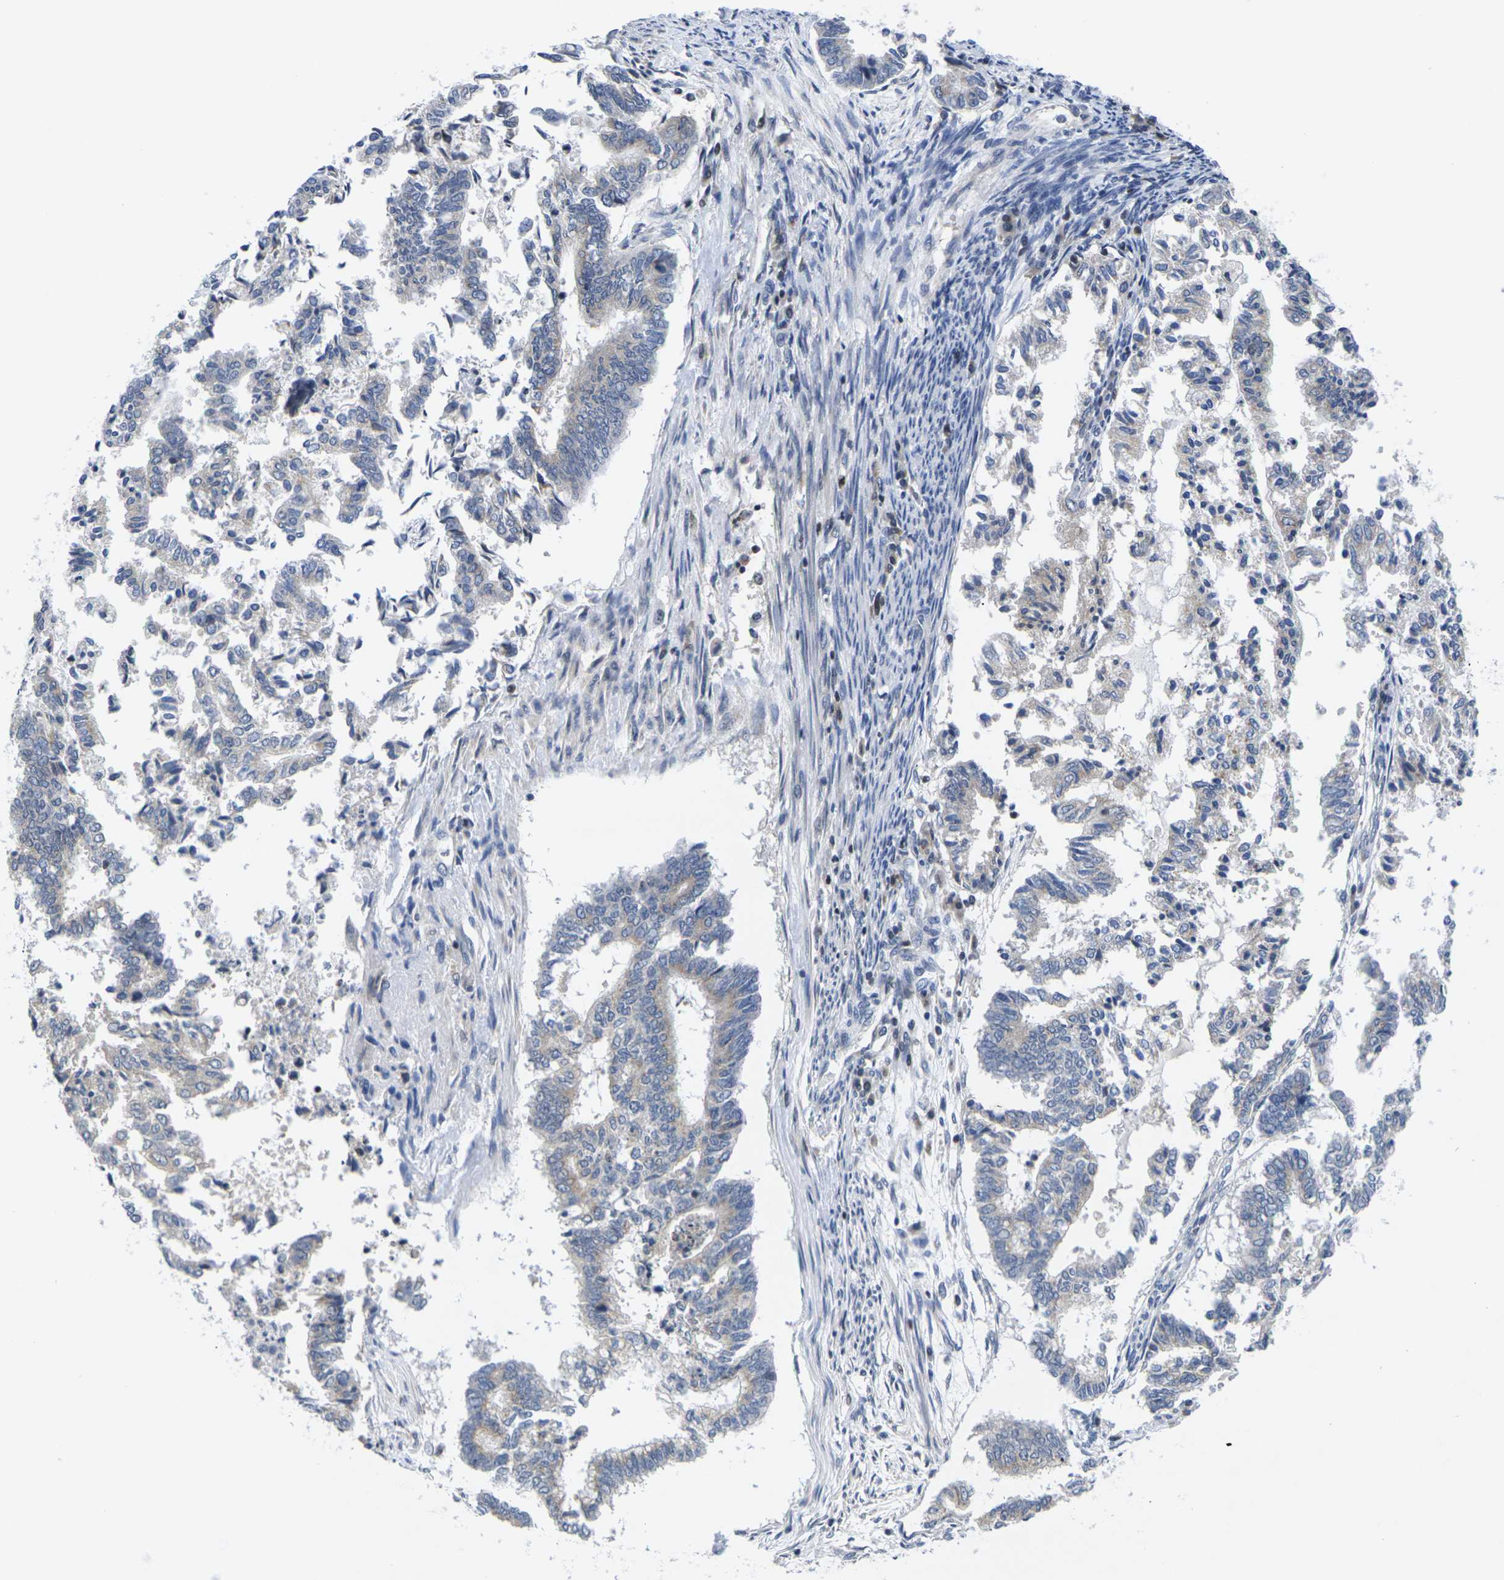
{"staining": {"intensity": "weak", "quantity": "<25%", "location": "cytoplasmic/membranous"}, "tissue": "endometrial cancer", "cell_type": "Tumor cells", "image_type": "cancer", "snomed": [{"axis": "morphology", "description": "Necrosis, NOS"}, {"axis": "morphology", "description": "Adenocarcinoma, NOS"}, {"axis": "topography", "description": "Endometrium"}], "caption": "Adenocarcinoma (endometrial) stained for a protein using IHC displays no expression tumor cells.", "gene": "IKZF1", "patient": {"sex": "female", "age": 79}}